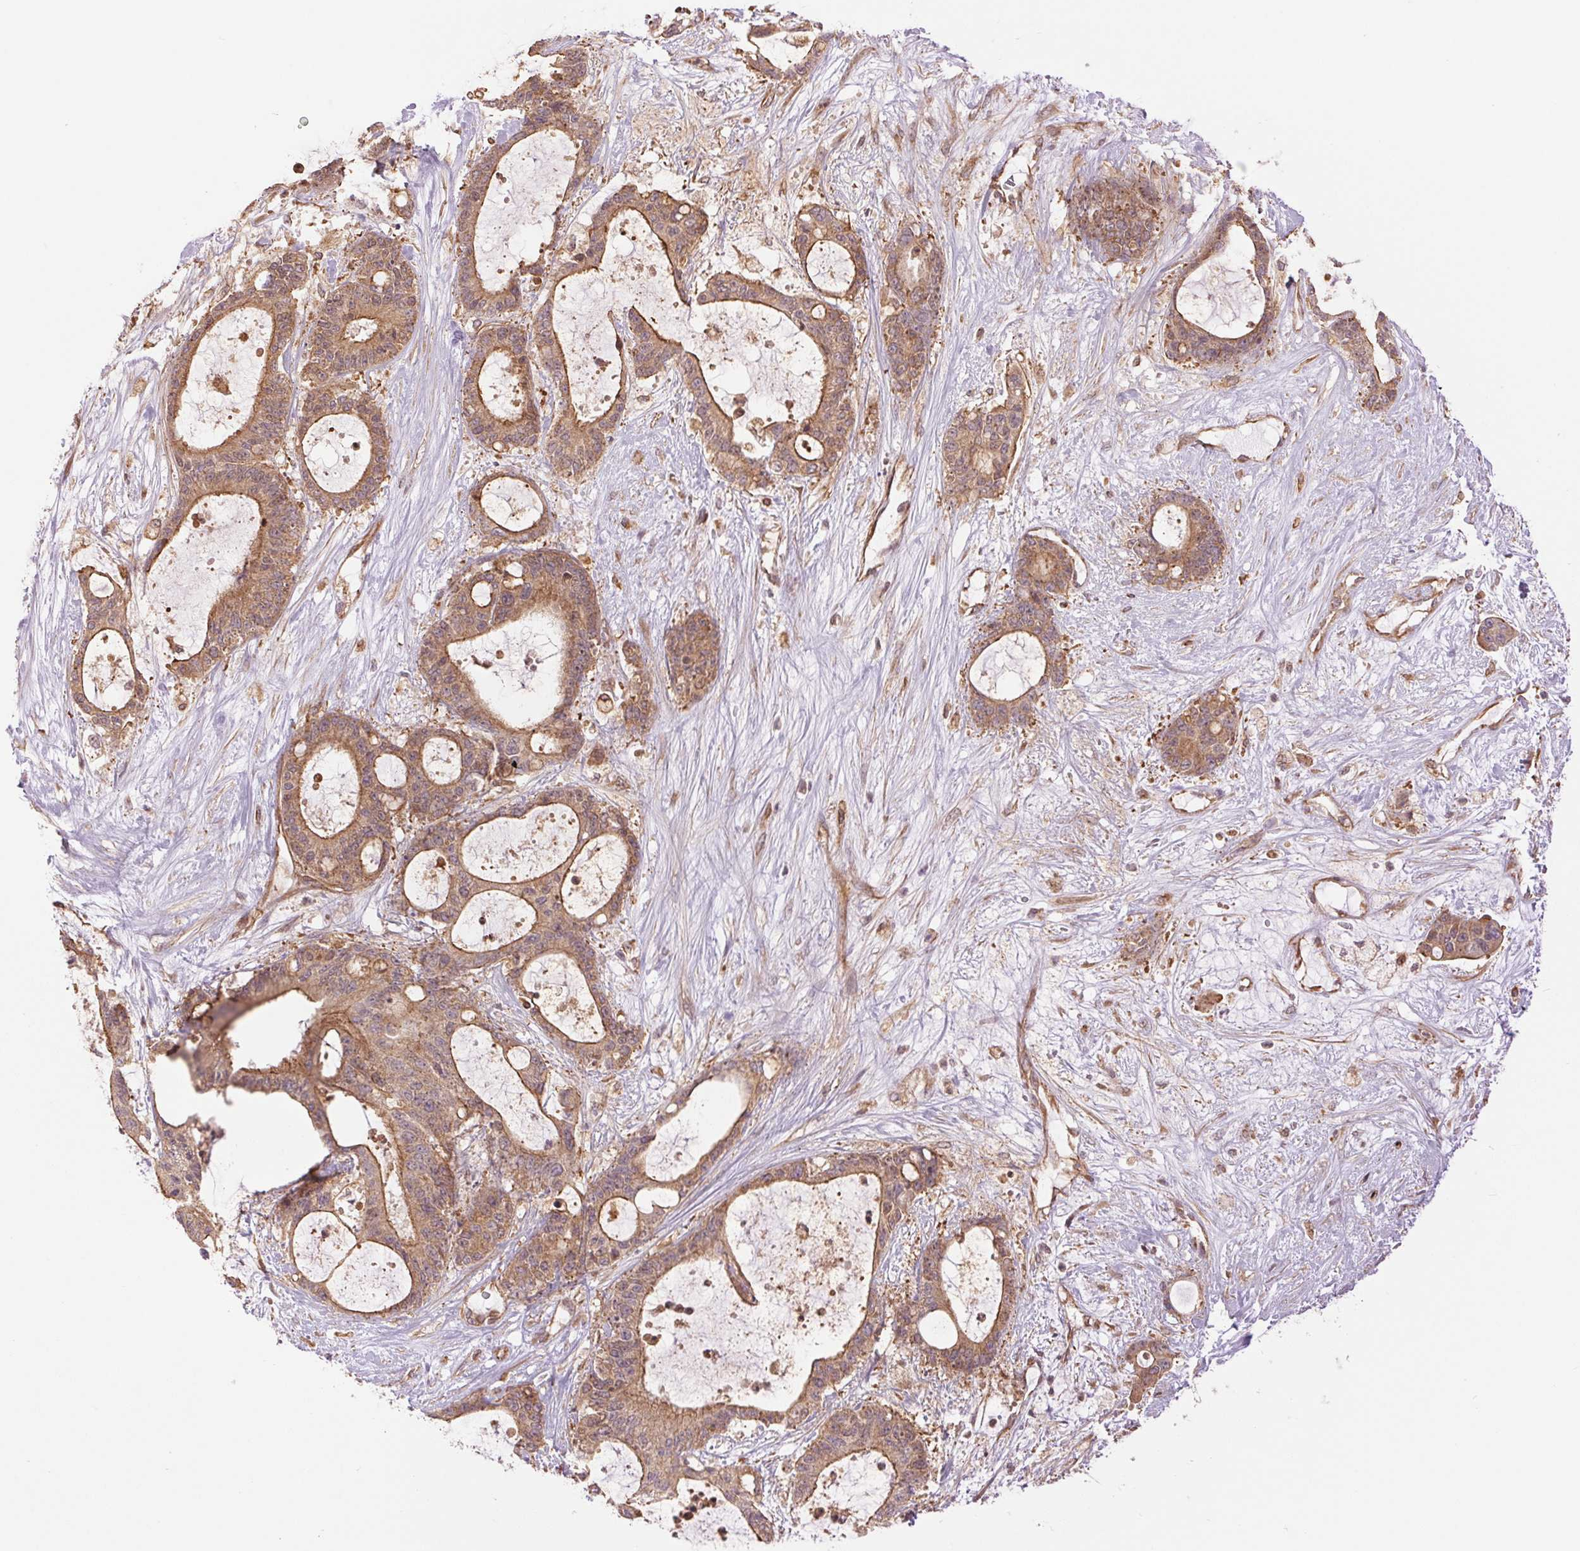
{"staining": {"intensity": "moderate", "quantity": ">75%", "location": "cytoplasmic/membranous"}, "tissue": "liver cancer", "cell_type": "Tumor cells", "image_type": "cancer", "snomed": [{"axis": "morphology", "description": "Normal tissue, NOS"}, {"axis": "morphology", "description": "Cholangiocarcinoma"}, {"axis": "topography", "description": "Liver"}, {"axis": "topography", "description": "Peripheral nerve tissue"}], "caption": "A brown stain highlights moderate cytoplasmic/membranous positivity of a protein in human liver cancer (cholangiocarcinoma) tumor cells.", "gene": "STARD7", "patient": {"sex": "female", "age": 73}}